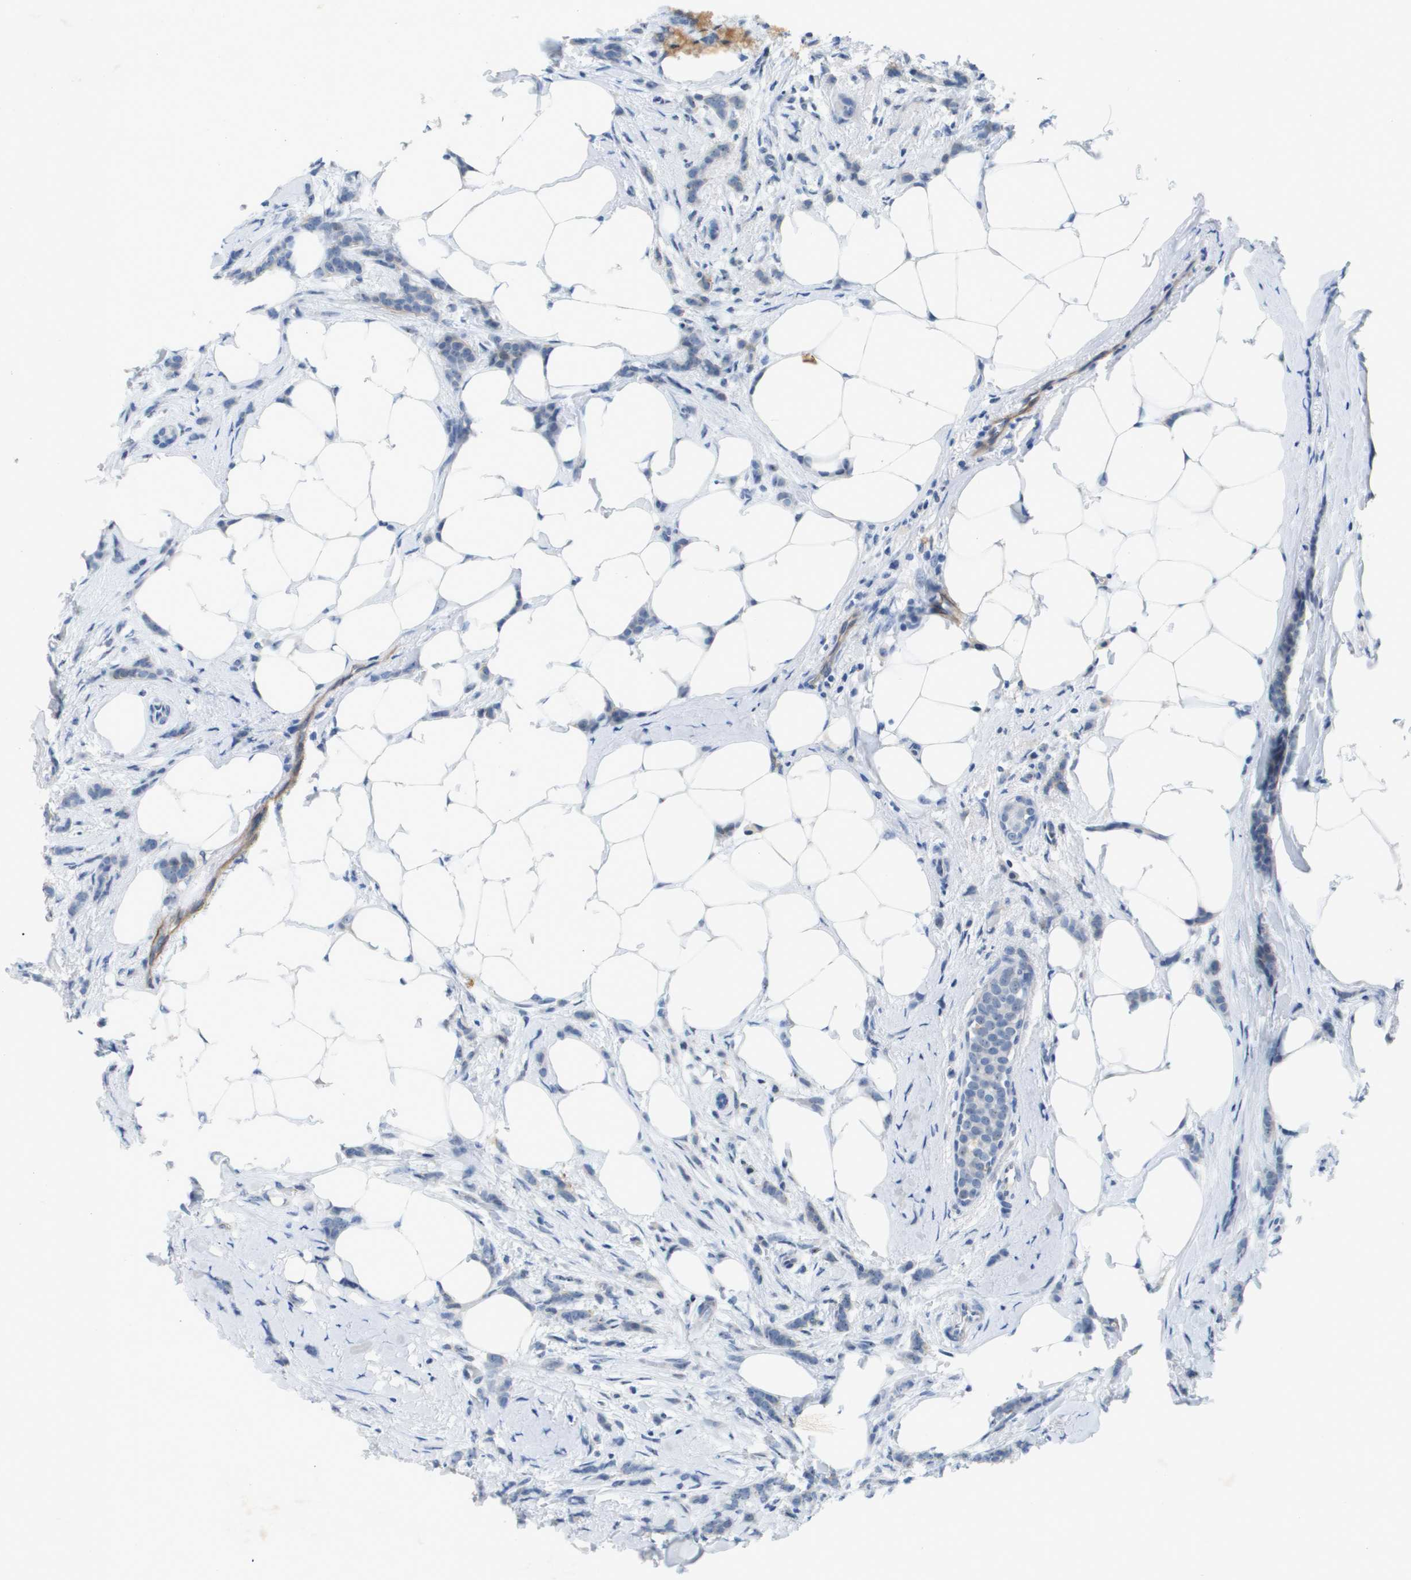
{"staining": {"intensity": "negative", "quantity": "none", "location": "none"}, "tissue": "breast cancer", "cell_type": "Tumor cells", "image_type": "cancer", "snomed": [{"axis": "morphology", "description": "Lobular carcinoma, in situ"}, {"axis": "morphology", "description": "Lobular carcinoma"}, {"axis": "topography", "description": "Breast"}], "caption": "Histopathology image shows no significant protein positivity in tumor cells of lobular carcinoma (breast).", "gene": "ITGA6", "patient": {"sex": "female", "age": 41}}